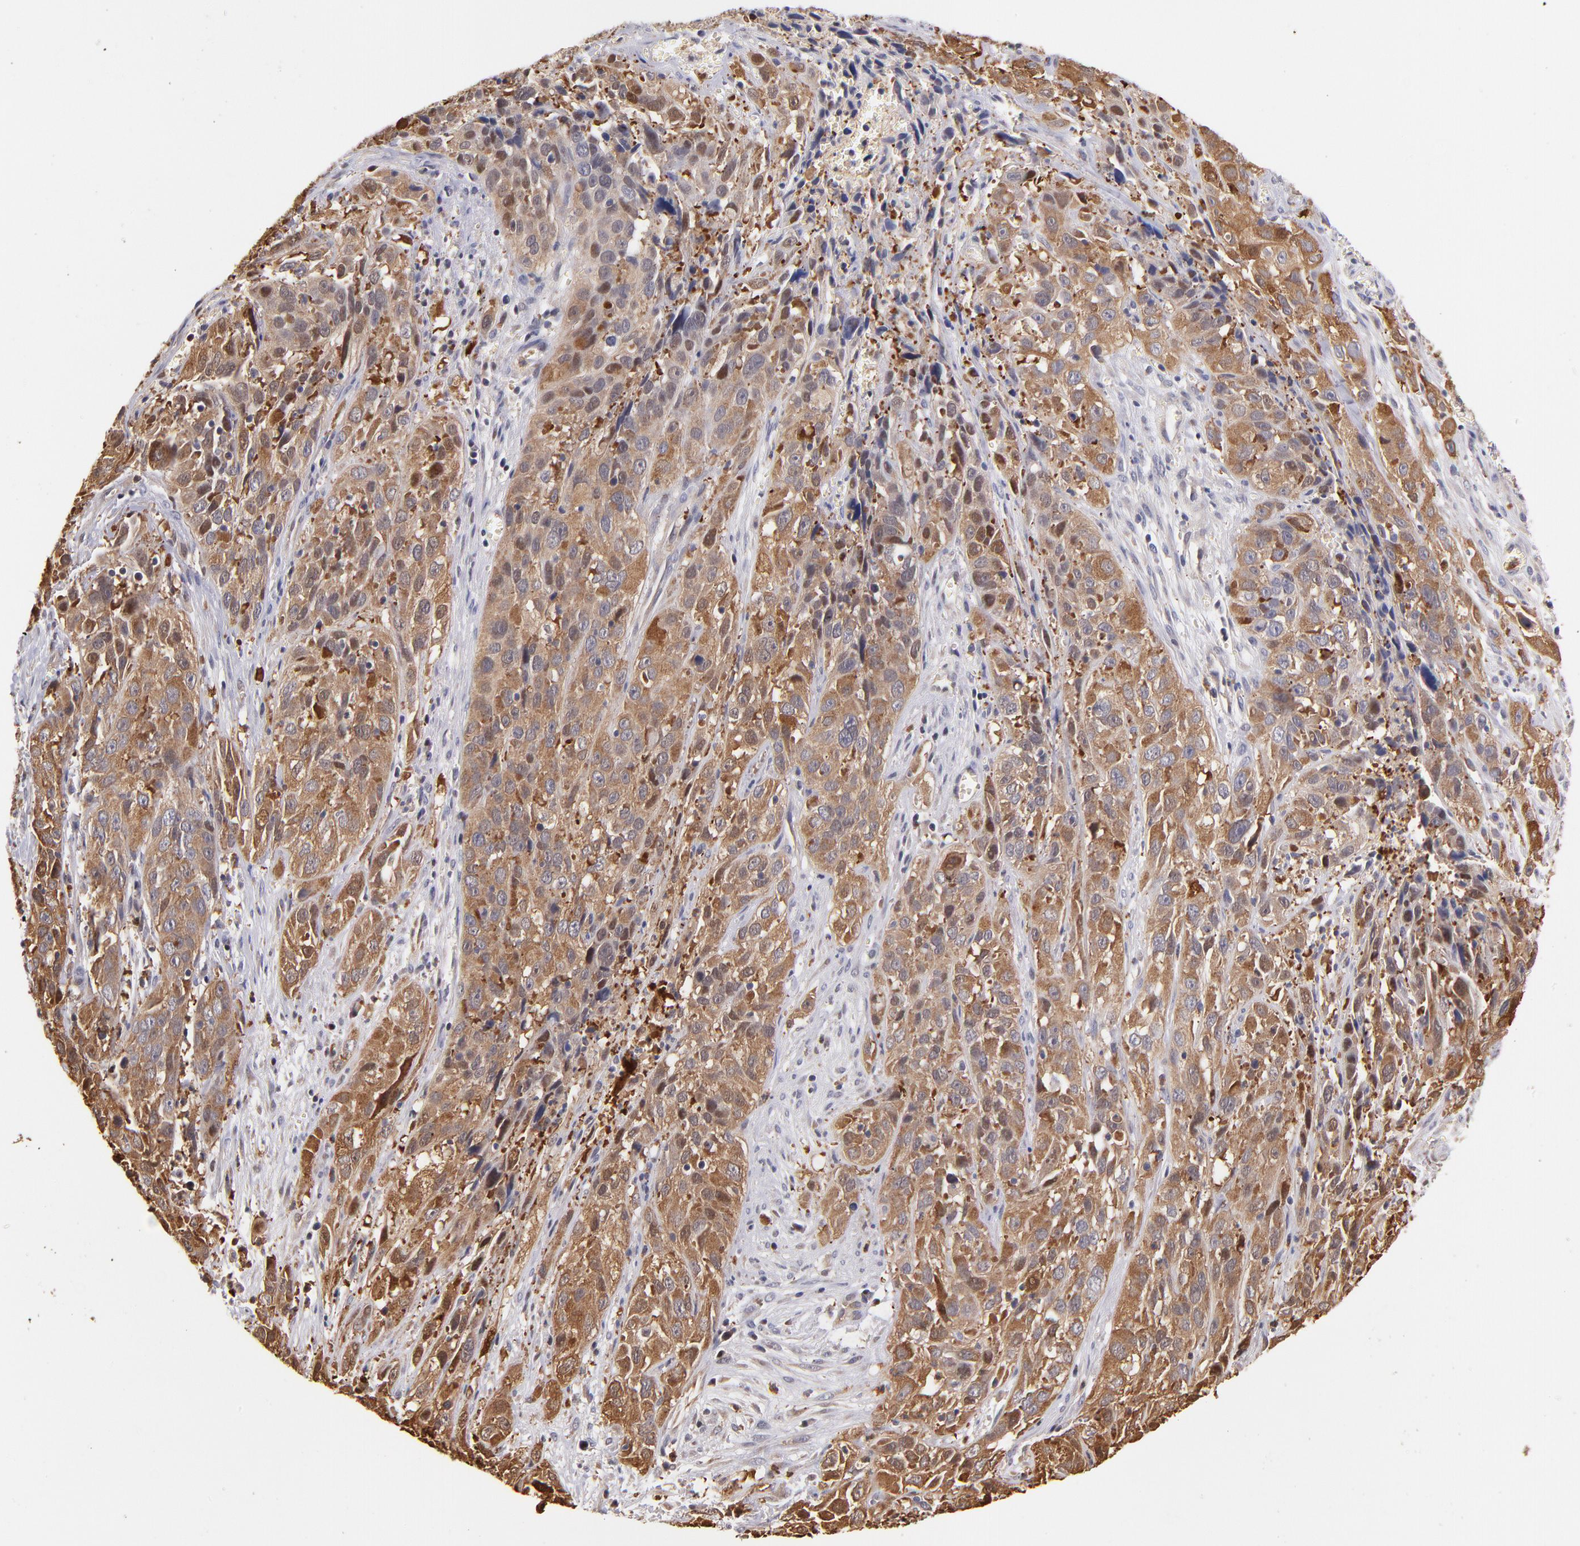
{"staining": {"intensity": "moderate", "quantity": ">75%", "location": "cytoplasmic/membranous"}, "tissue": "cervical cancer", "cell_type": "Tumor cells", "image_type": "cancer", "snomed": [{"axis": "morphology", "description": "Squamous cell carcinoma, NOS"}, {"axis": "topography", "description": "Cervix"}], "caption": "Cervical cancer (squamous cell carcinoma) stained with DAB (3,3'-diaminobenzidine) IHC demonstrates medium levels of moderate cytoplasmic/membranous staining in approximately >75% of tumor cells.", "gene": "YWHAB", "patient": {"sex": "female", "age": 32}}